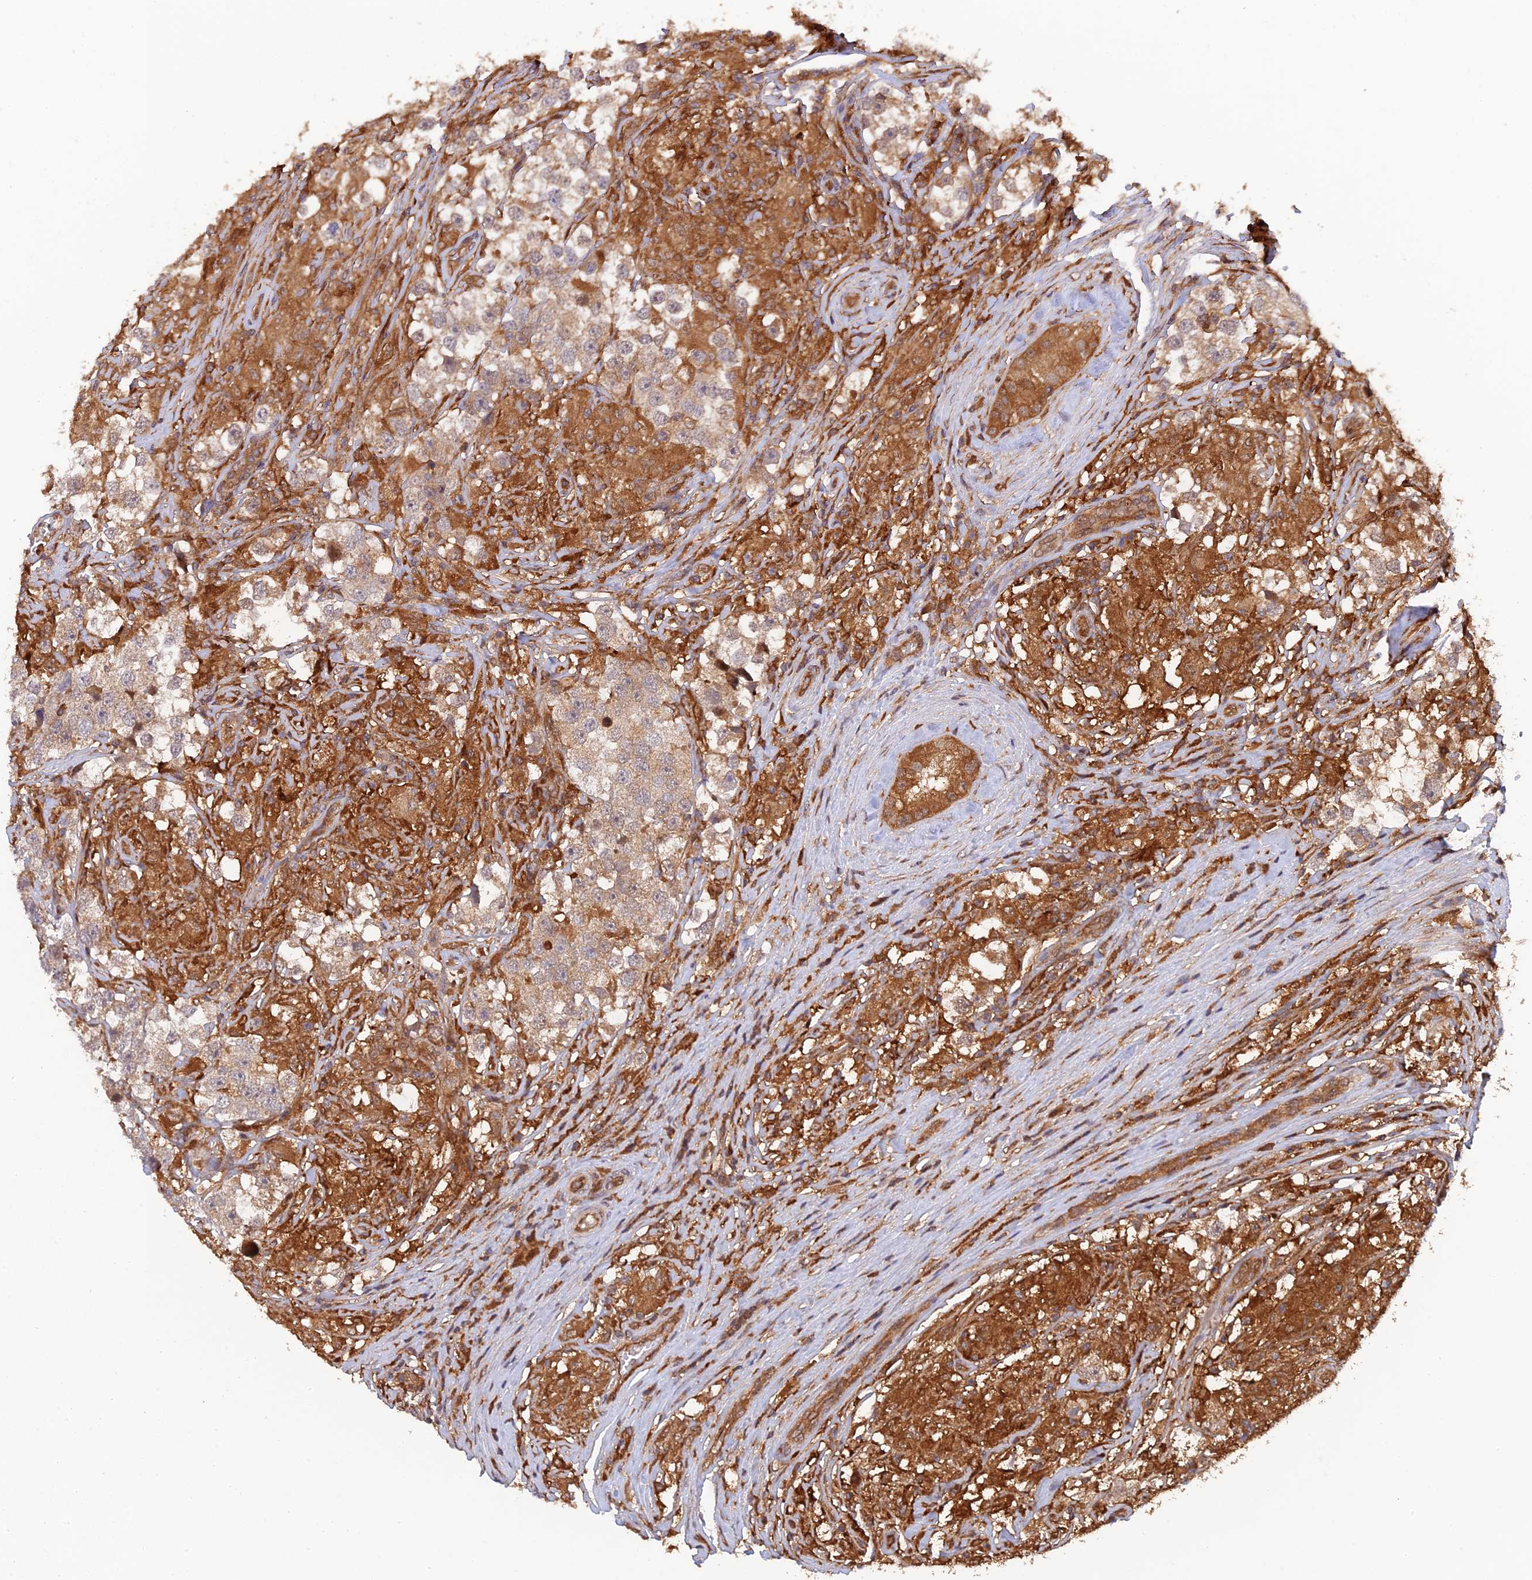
{"staining": {"intensity": "moderate", "quantity": ">75%", "location": "cytoplasmic/membranous"}, "tissue": "testis cancer", "cell_type": "Tumor cells", "image_type": "cancer", "snomed": [{"axis": "morphology", "description": "Seminoma, NOS"}, {"axis": "topography", "description": "Testis"}], "caption": "Tumor cells reveal medium levels of moderate cytoplasmic/membranous expression in about >75% of cells in testis seminoma.", "gene": "ARL2BP", "patient": {"sex": "male", "age": 46}}